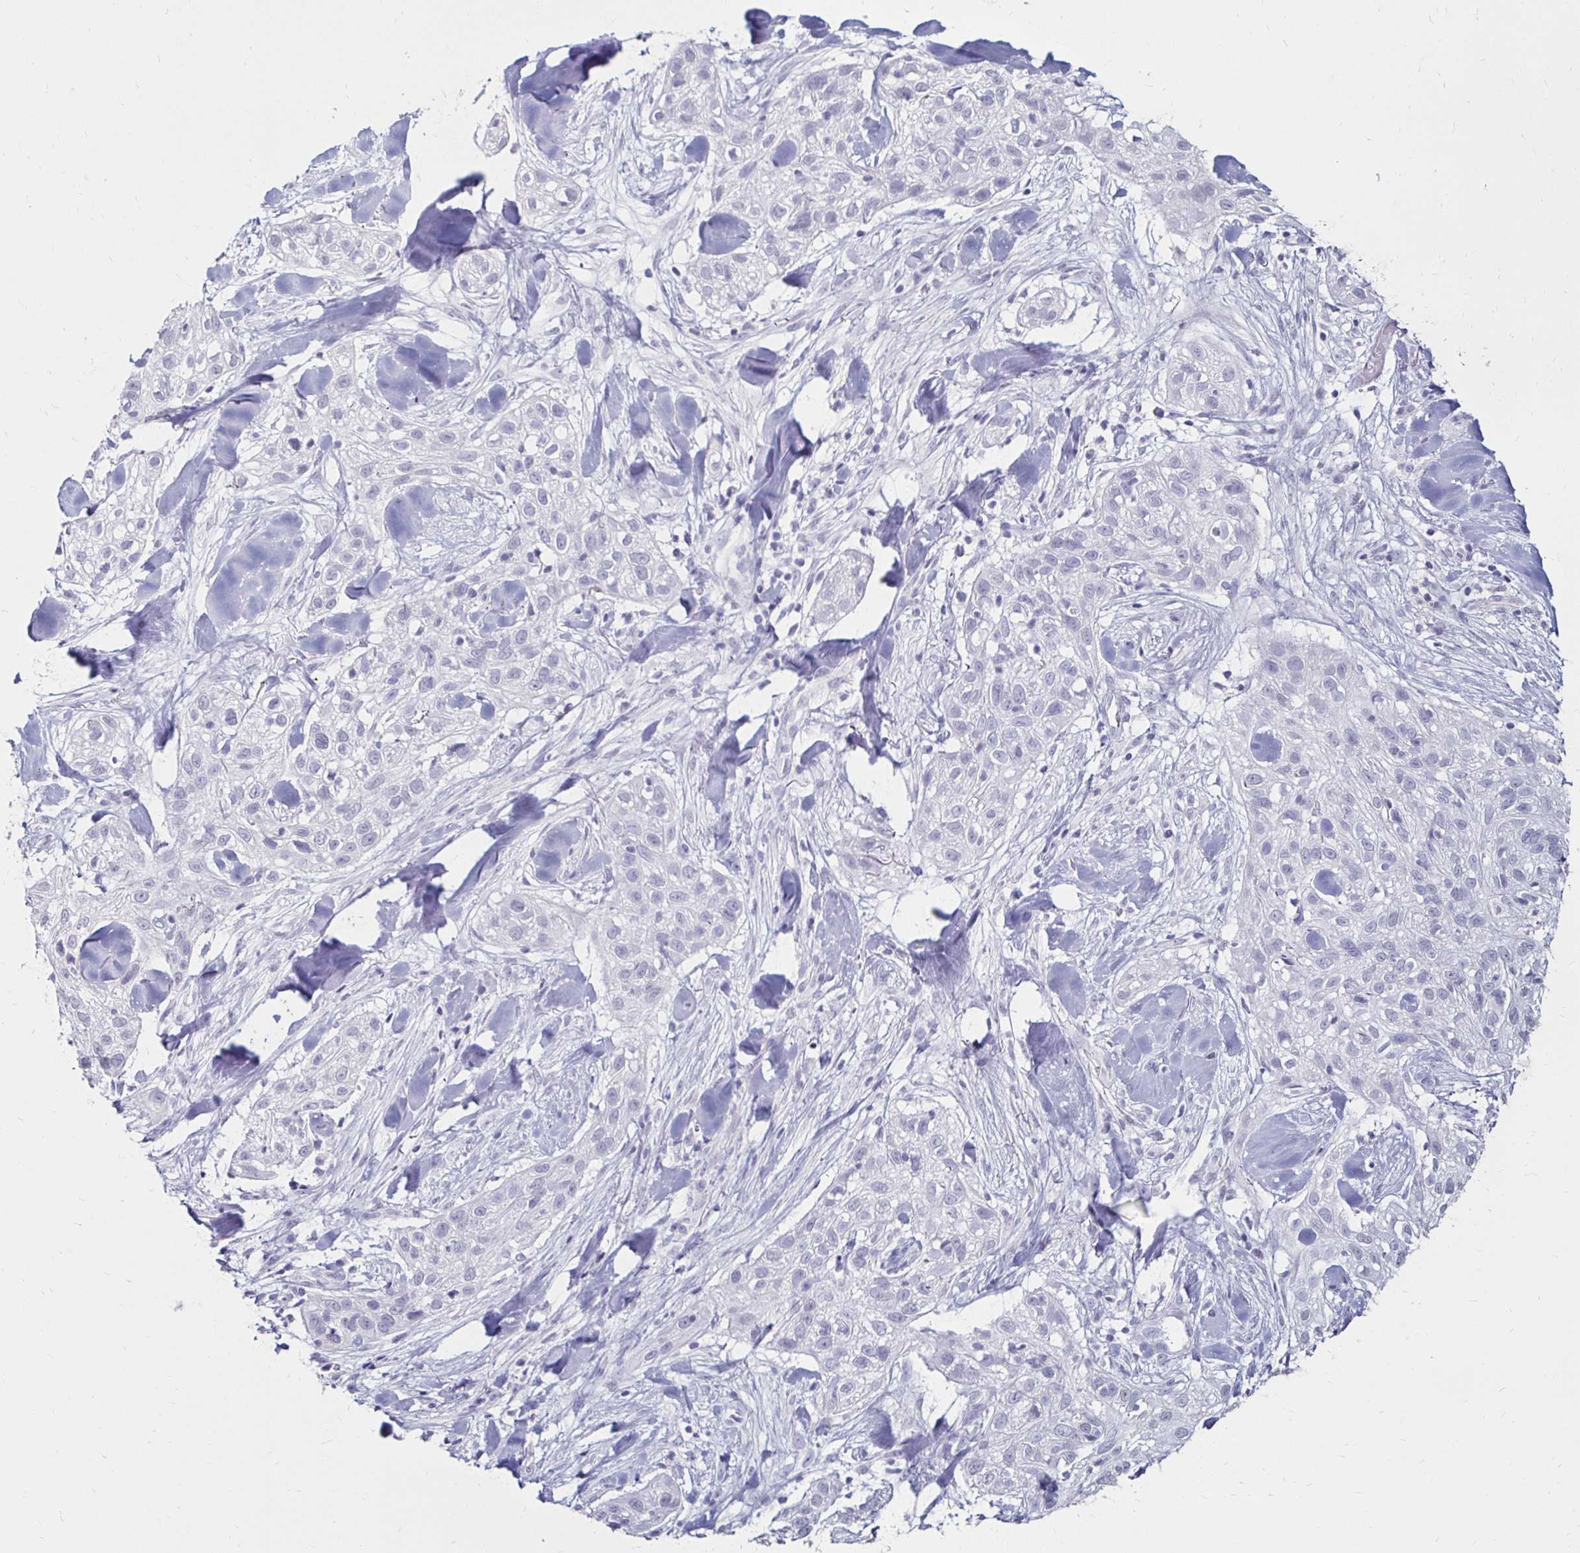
{"staining": {"intensity": "negative", "quantity": "none", "location": "none"}, "tissue": "skin cancer", "cell_type": "Tumor cells", "image_type": "cancer", "snomed": [{"axis": "morphology", "description": "Squamous cell carcinoma, NOS"}, {"axis": "topography", "description": "Skin"}], "caption": "This is an immunohistochemistry (IHC) micrograph of skin cancer (squamous cell carcinoma). There is no staining in tumor cells.", "gene": "TOMM34", "patient": {"sex": "male", "age": 82}}